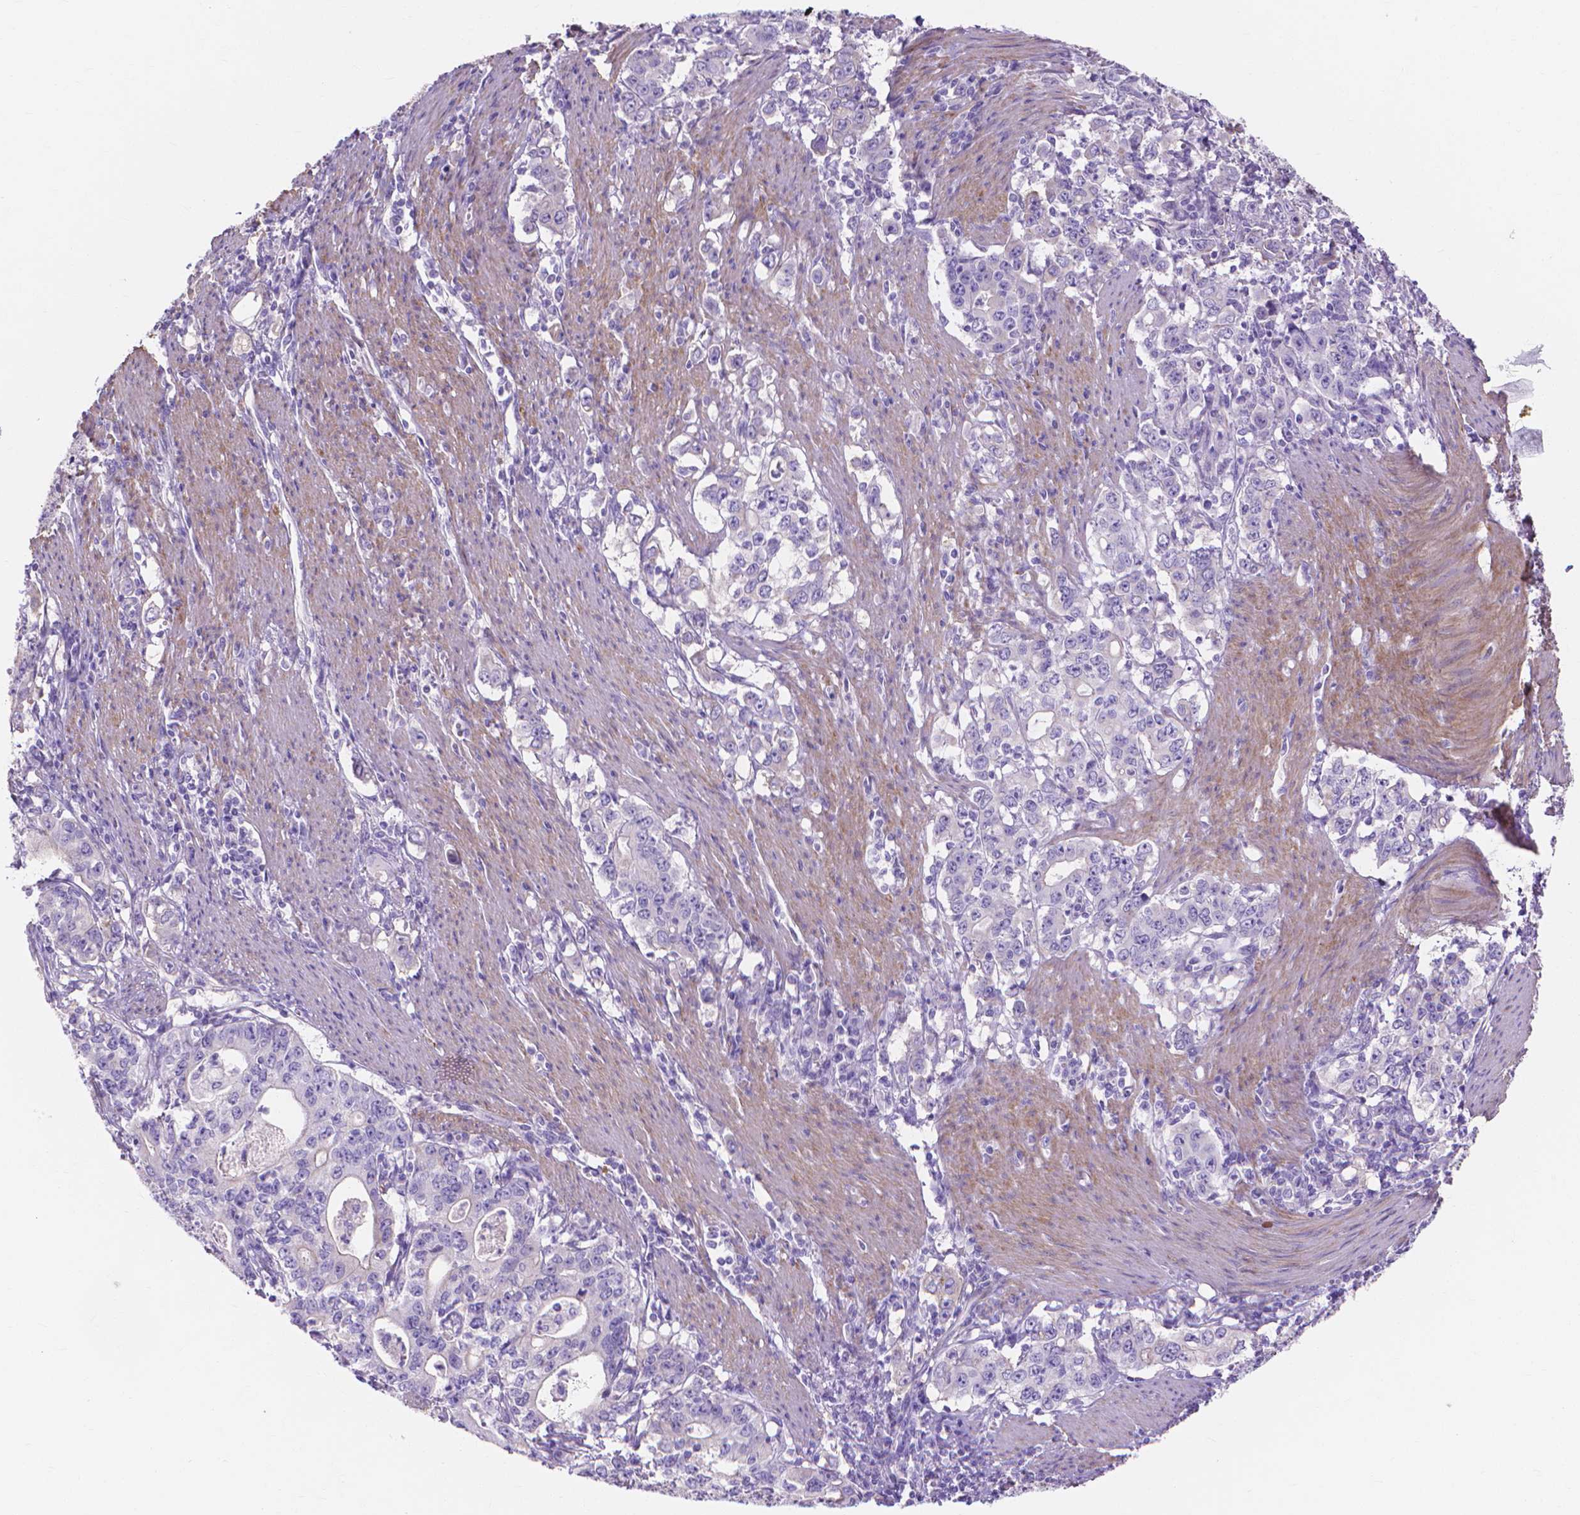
{"staining": {"intensity": "negative", "quantity": "none", "location": "none"}, "tissue": "stomach cancer", "cell_type": "Tumor cells", "image_type": "cancer", "snomed": [{"axis": "morphology", "description": "Adenocarcinoma, NOS"}, {"axis": "topography", "description": "Stomach, lower"}], "caption": "High power microscopy micrograph of an IHC photomicrograph of adenocarcinoma (stomach), revealing no significant expression in tumor cells.", "gene": "MBLAC1", "patient": {"sex": "female", "age": 72}}